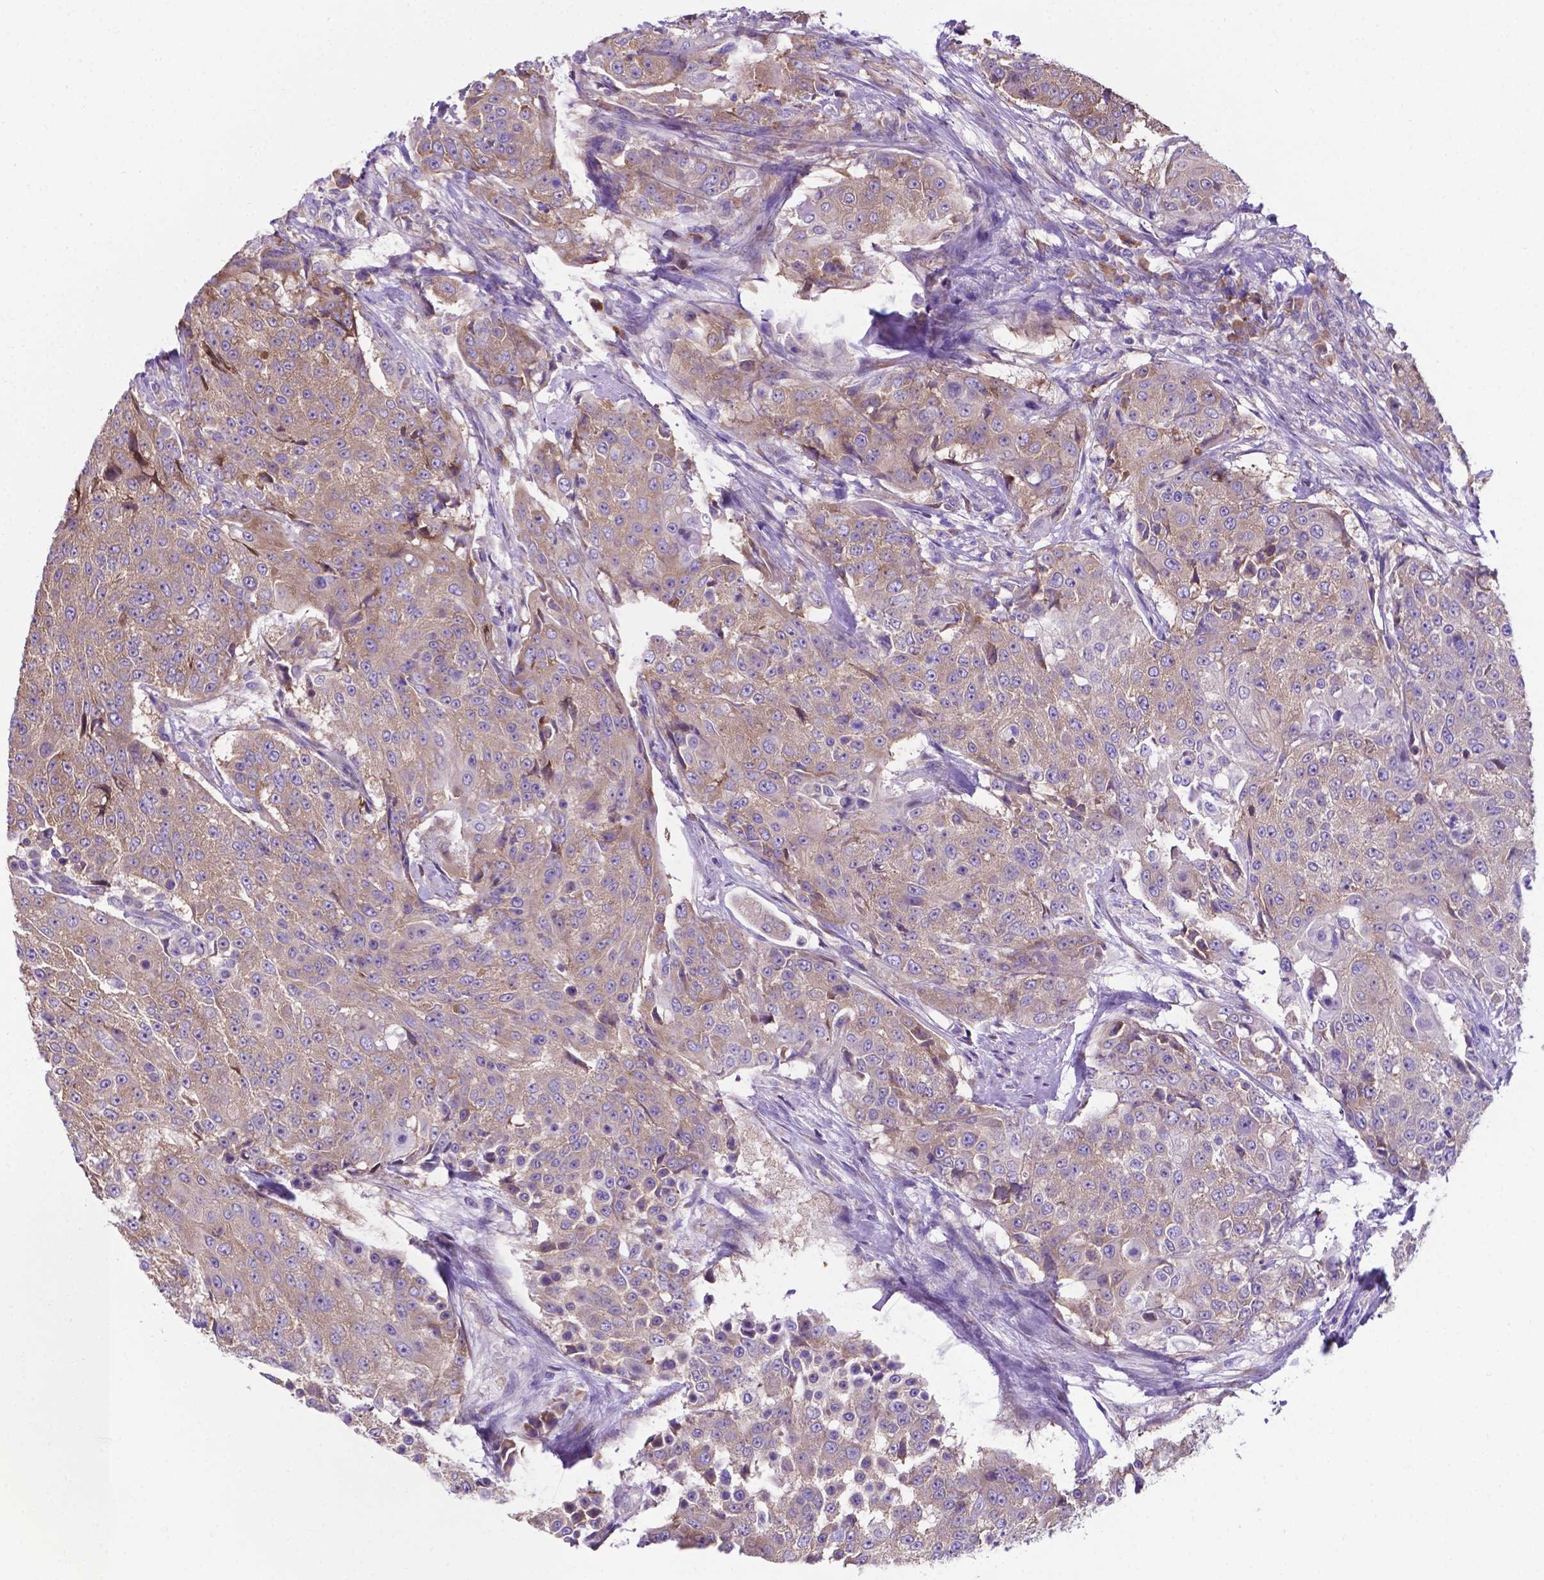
{"staining": {"intensity": "weak", "quantity": ">75%", "location": "cytoplasmic/membranous"}, "tissue": "urothelial cancer", "cell_type": "Tumor cells", "image_type": "cancer", "snomed": [{"axis": "morphology", "description": "Urothelial carcinoma, High grade"}, {"axis": "topography", "description": "Urinary bladder"}], "caption": "Urothelial carcinoma (high-grade) stained with a brown dye demonstrates weak cytoplasmic/membranous positive staining in approximately >75% of tumor cells.", "gene": "RPL6", "patient": {"sex": "female", "age": 63}}